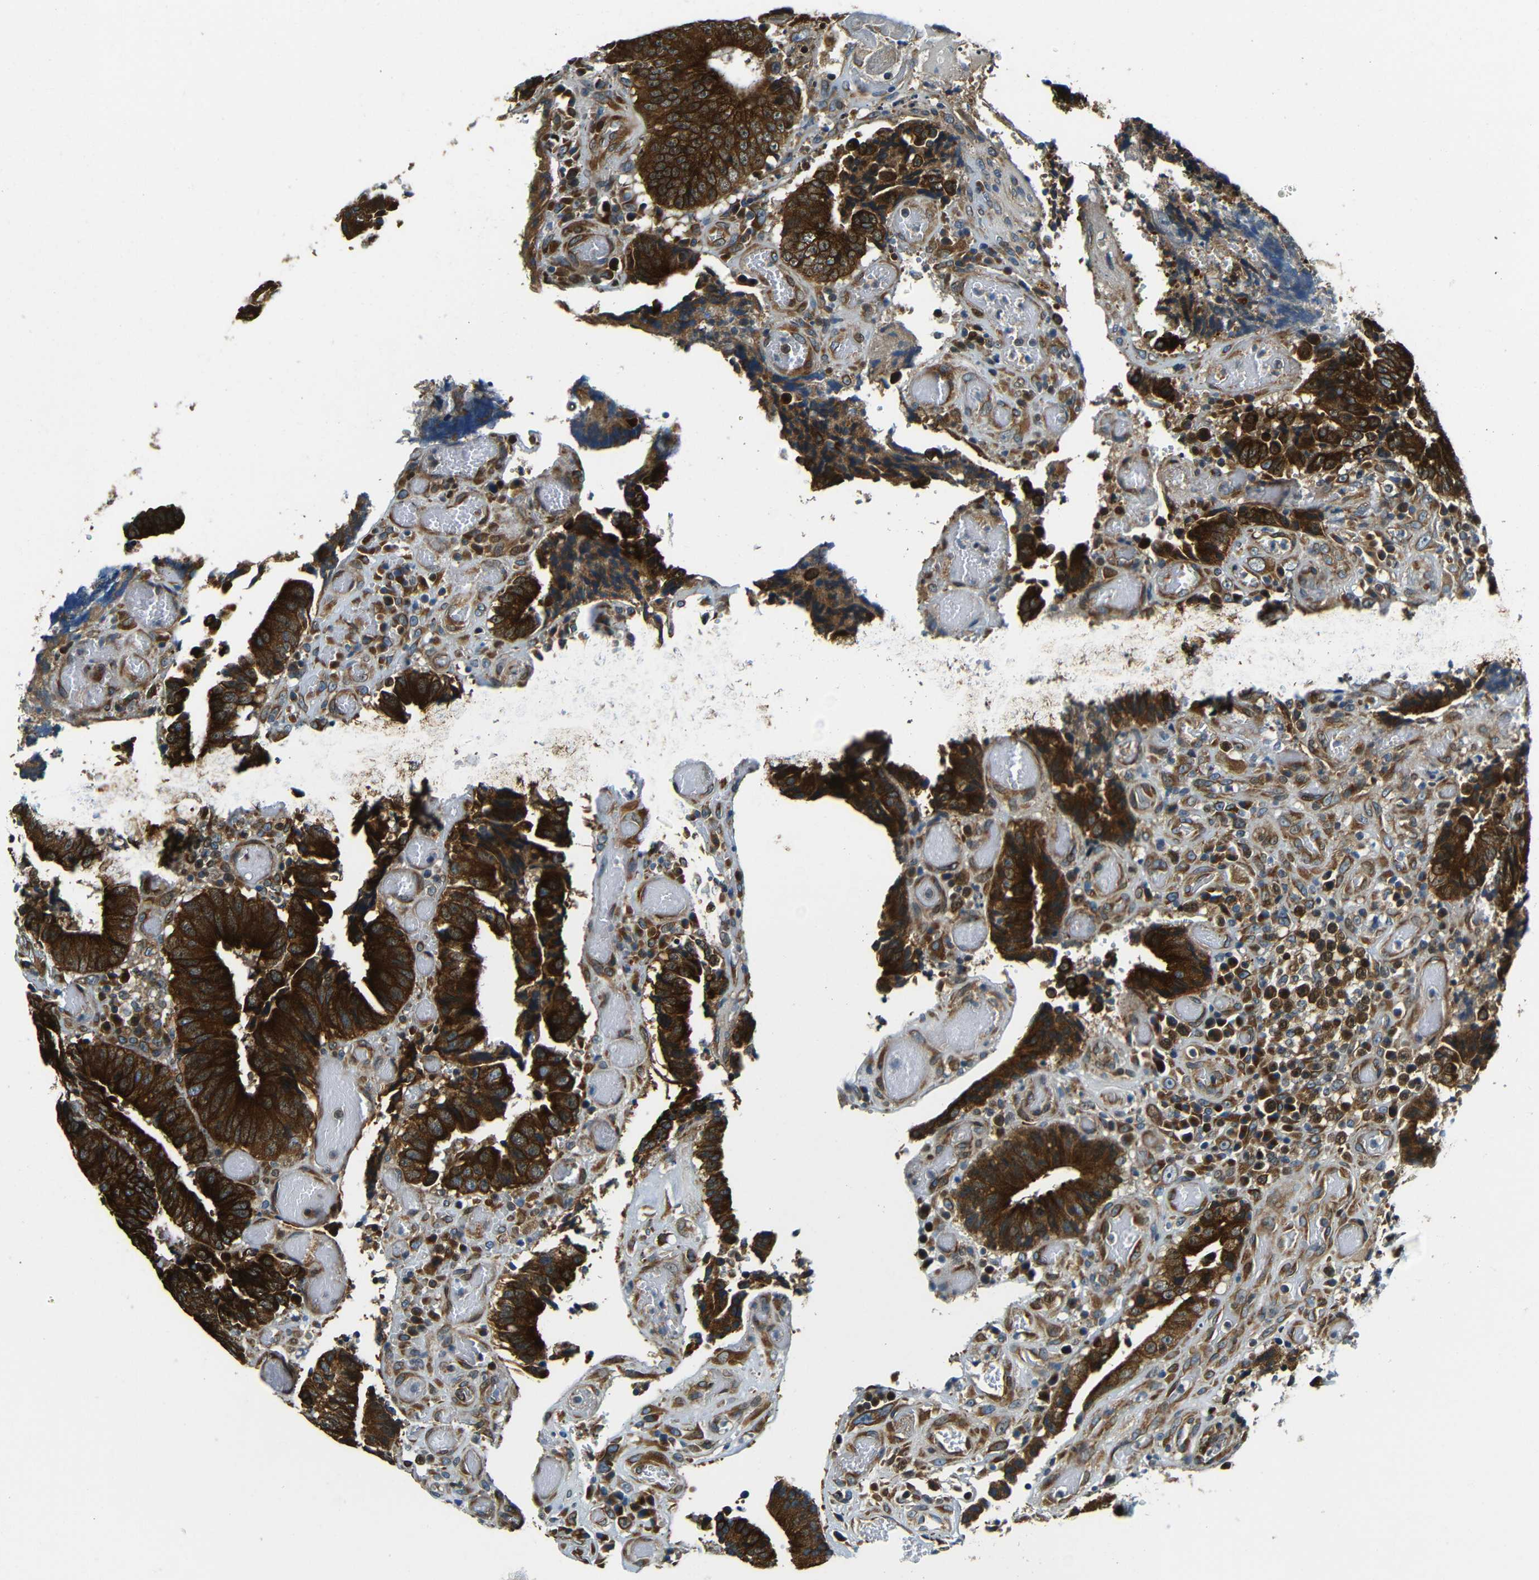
{"staining": {"intensity": "strong", "quantity": ">75%", "location": "cytoplasmic/membranous"}, "tissue": "colorectal cancer", "cell_type": "Tumor cells", "image_type": "cancer", "snomed": [{"axis": "morphology", "description": "Adenocarcinoma, NOS"}, {"axis": "topography", "description": "Rectum"}], "caption": "Strong cytoplasmic/membranous protein expression is identified in approximately >75% of tumor cells in colorectal cancer. The staining is performed using DAB (3,3'-diaminobenzidine) brown chromogen to label protein expression. The nuclei are counter-stained blue using hematoxylin.", "gene": "VAPB", "patient": {"sex": "male", "age": 72}}